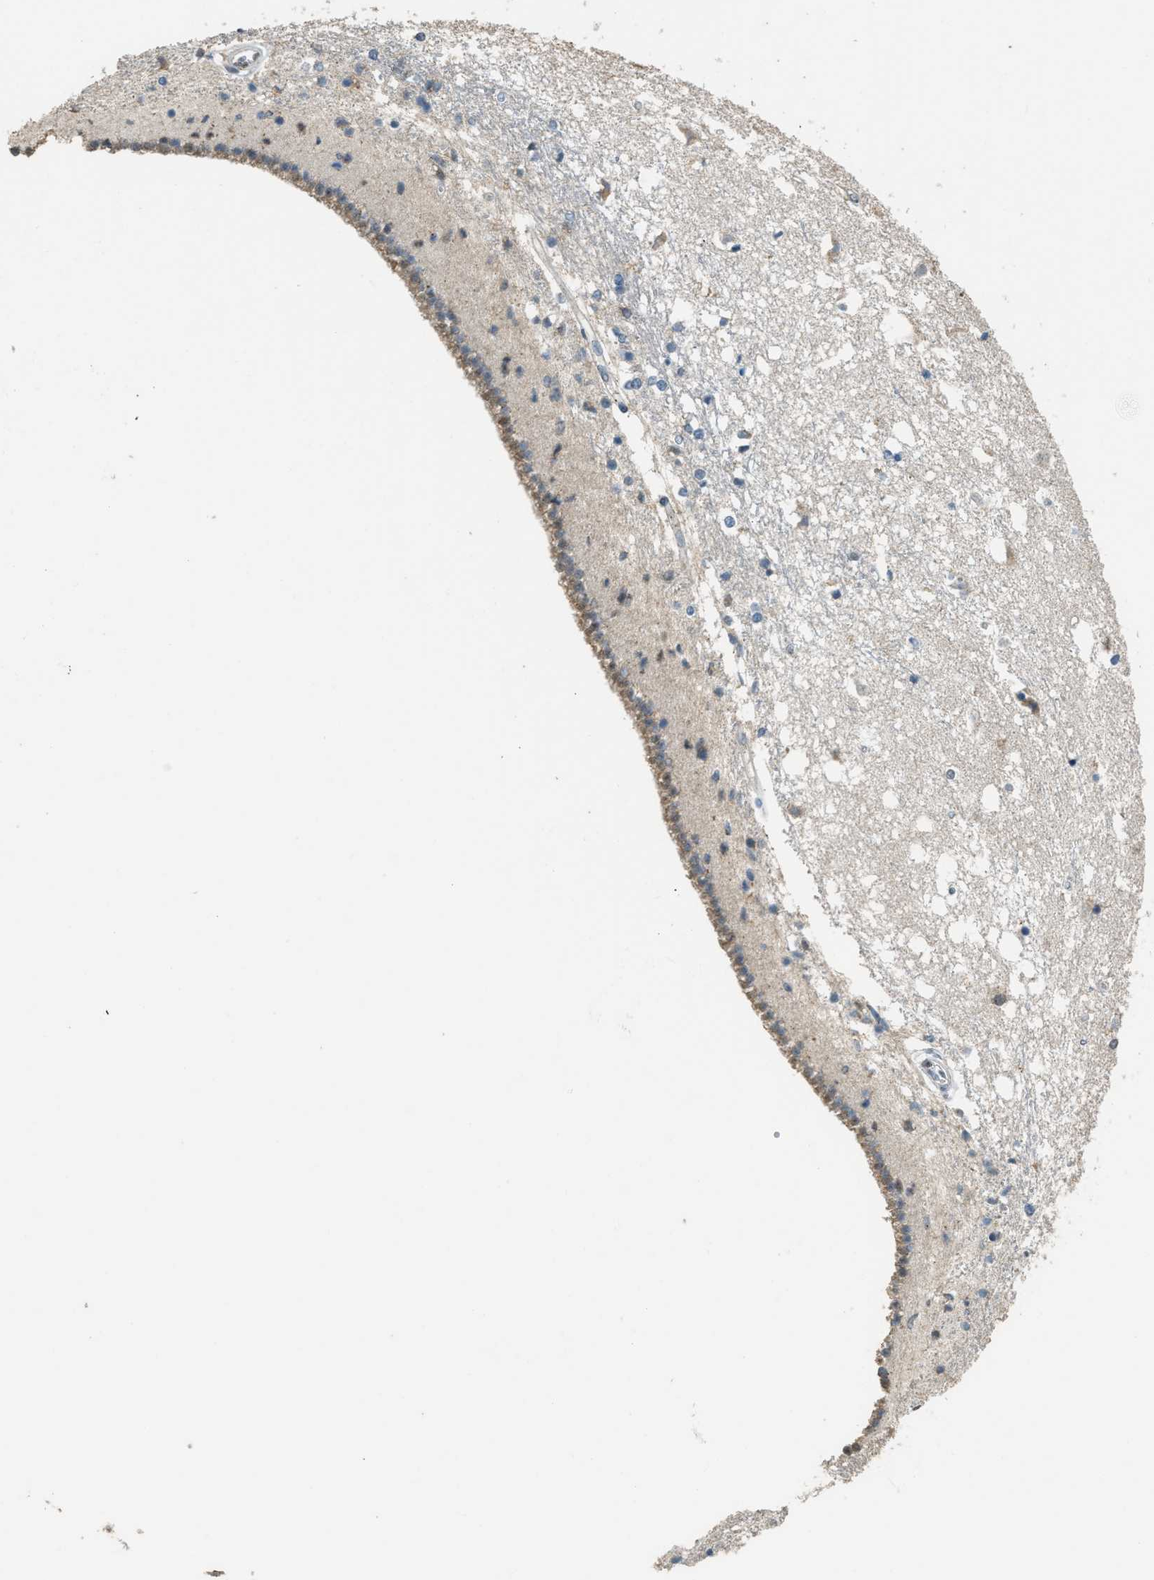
{"staining": {"intensity": "moderate", "quantity": "<25%", "location": "cytoplasmic/membranous"}, "tissue": "caudate", "cell_type": "Glial cells", "image_type": "normal", "snomed": [{"axis": "morphology", "description": "Normal tissue, NOS"}, {"axis": "topography", "description": "Lateral ventricle wall"}], "caption": "This photomicrograph reveals immunohistochemistry staining of normal caudate, with low moderate cytoplasmic/membranous expression in approximately <25% of glial cells.", "gene": "IPO7", "patient": {"sex": "male", "age": 45}}